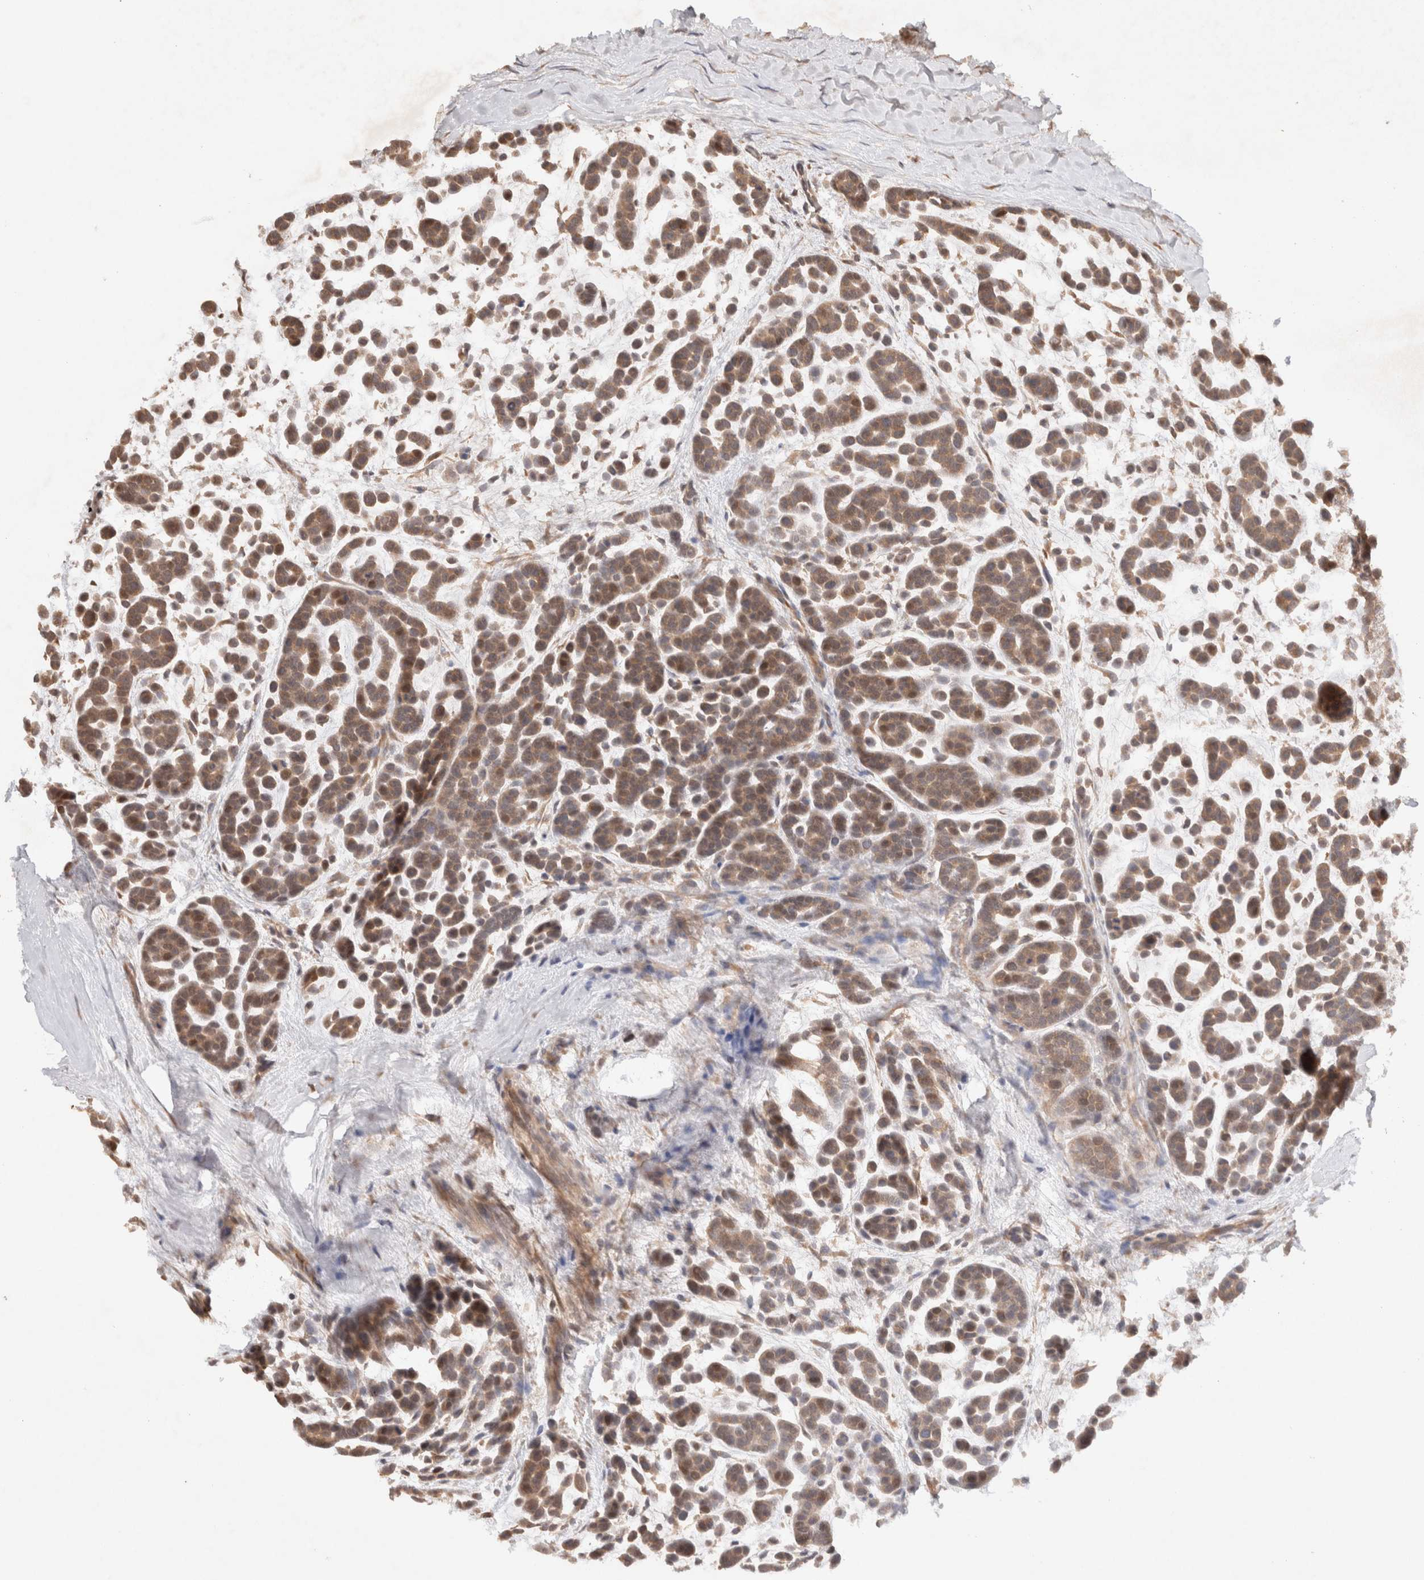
{"staining": {"intensity": "moderate", "quantity": ">75%", "location": "cytoplasmic/membranous"}, "tissue": "head and neck cancer", "cell_type": "Tumor cells", "image_type": "cancer", "snomed": [{"axis": "morphology", "description": "Adenocarcinoma, NOS"}, {"axis": "morphology", "description": "Adenoma, NOS"}, {"axis": "topography", "description": "Head-Neck"}], "caption": "An image showing moderate cytoplasmic/membranous expression in approximately >75% of tumor cells in head and neck cancer, as visualized by brown immunohistochemical staining.", "gene": "KLHL20", "patient": {"sex": "female", "age": 55}}